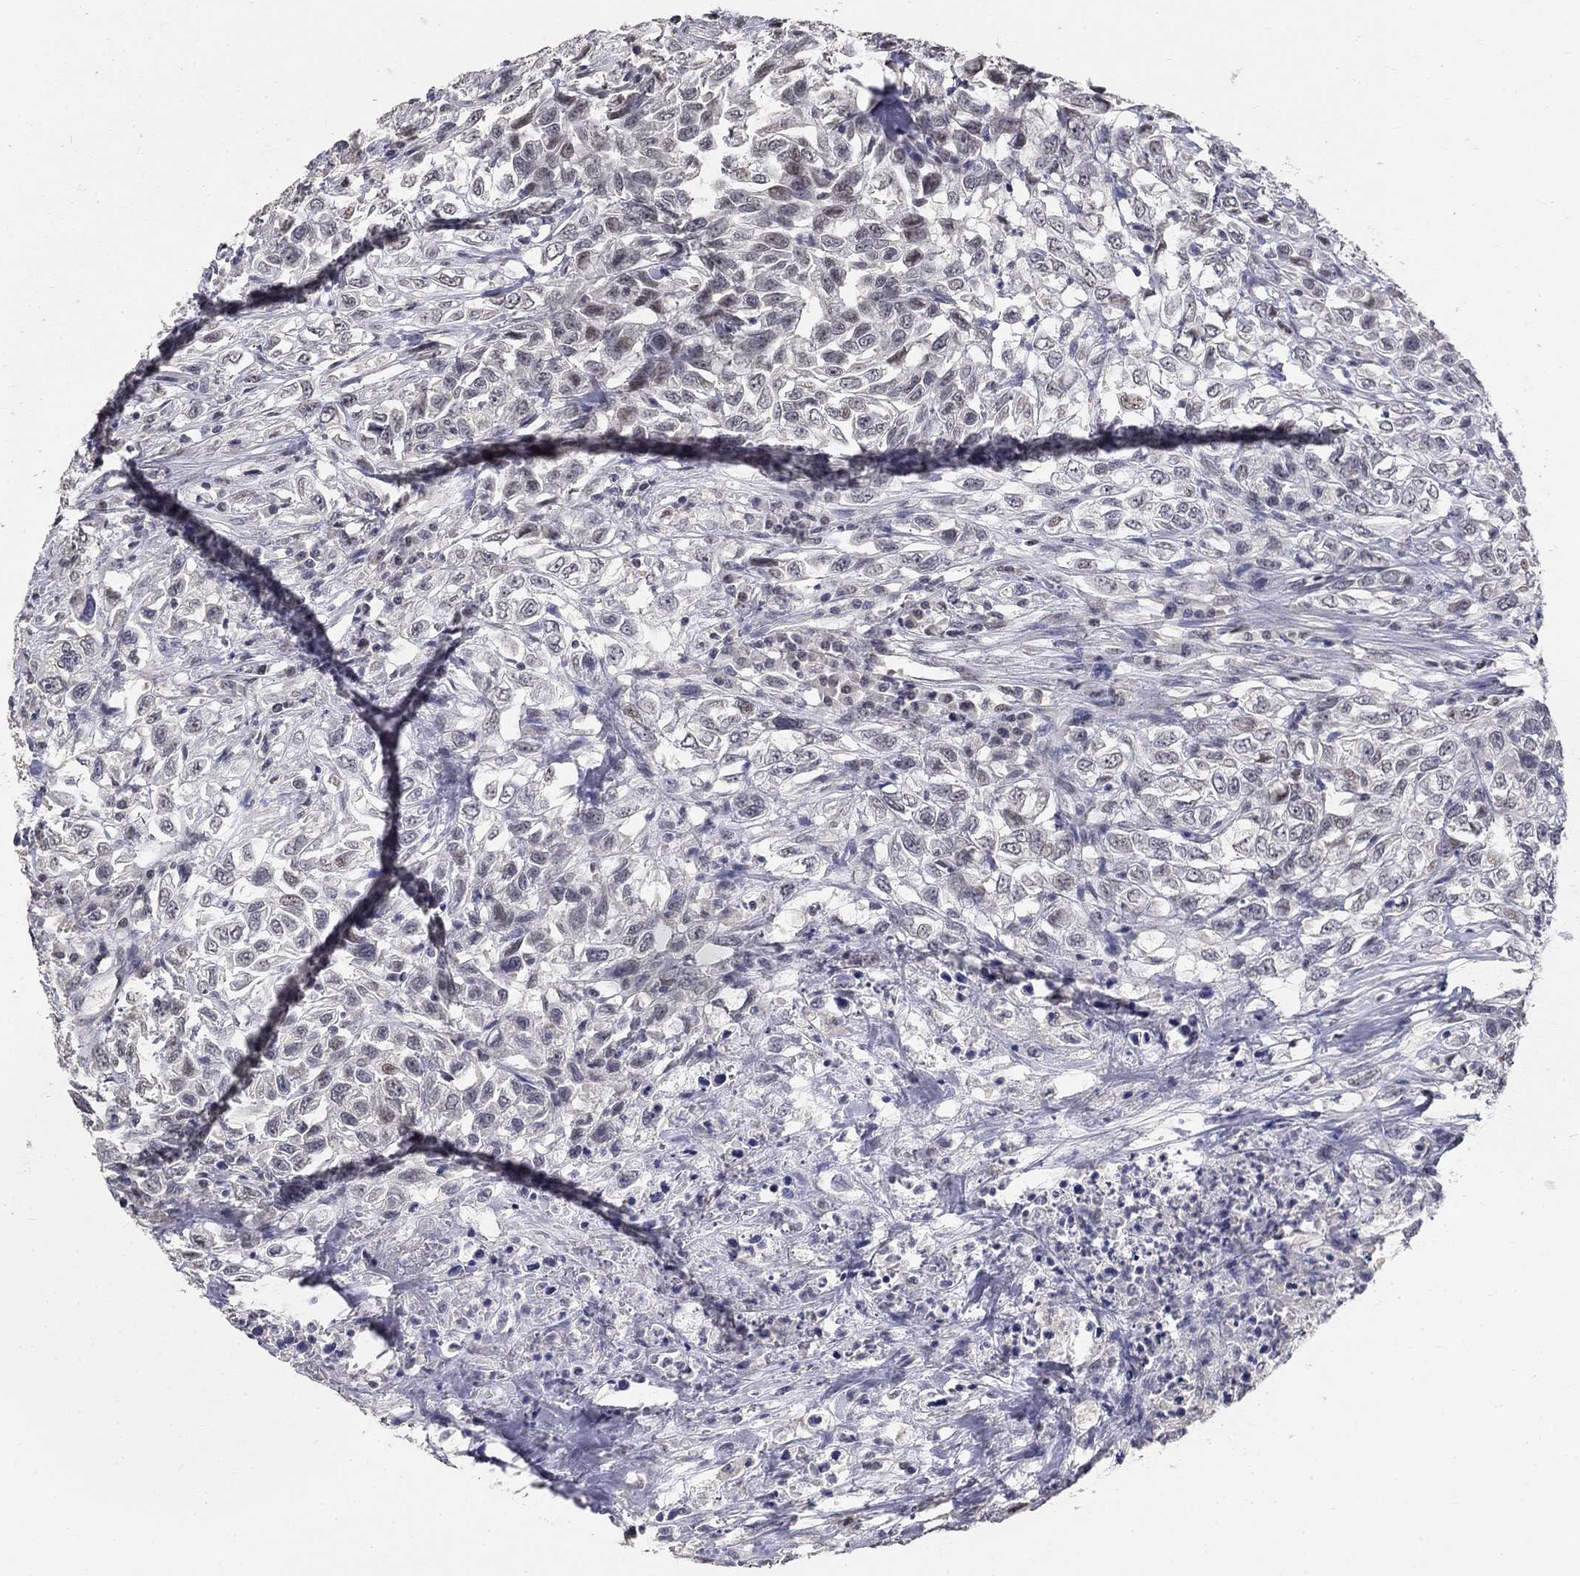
{"staining": {"intensity": "negative", "quantity": "none", "location": "none"}, "tissue": "urothelial cancer", "cell_type": "Tumor cells", "image_type": "cancer", "snomed": [{"axis": "morphology", "description": "Urothelial carcinoma, High grade"}, {"axis": "topography", "description": "Urinary bladder"}], "caption": "DAB immunohistochemical staining of urothelial cancer reveals no significant positivity in tumor cells.", "gene": "SPATA33", "patient": {"sex": "female", "age": 56}}